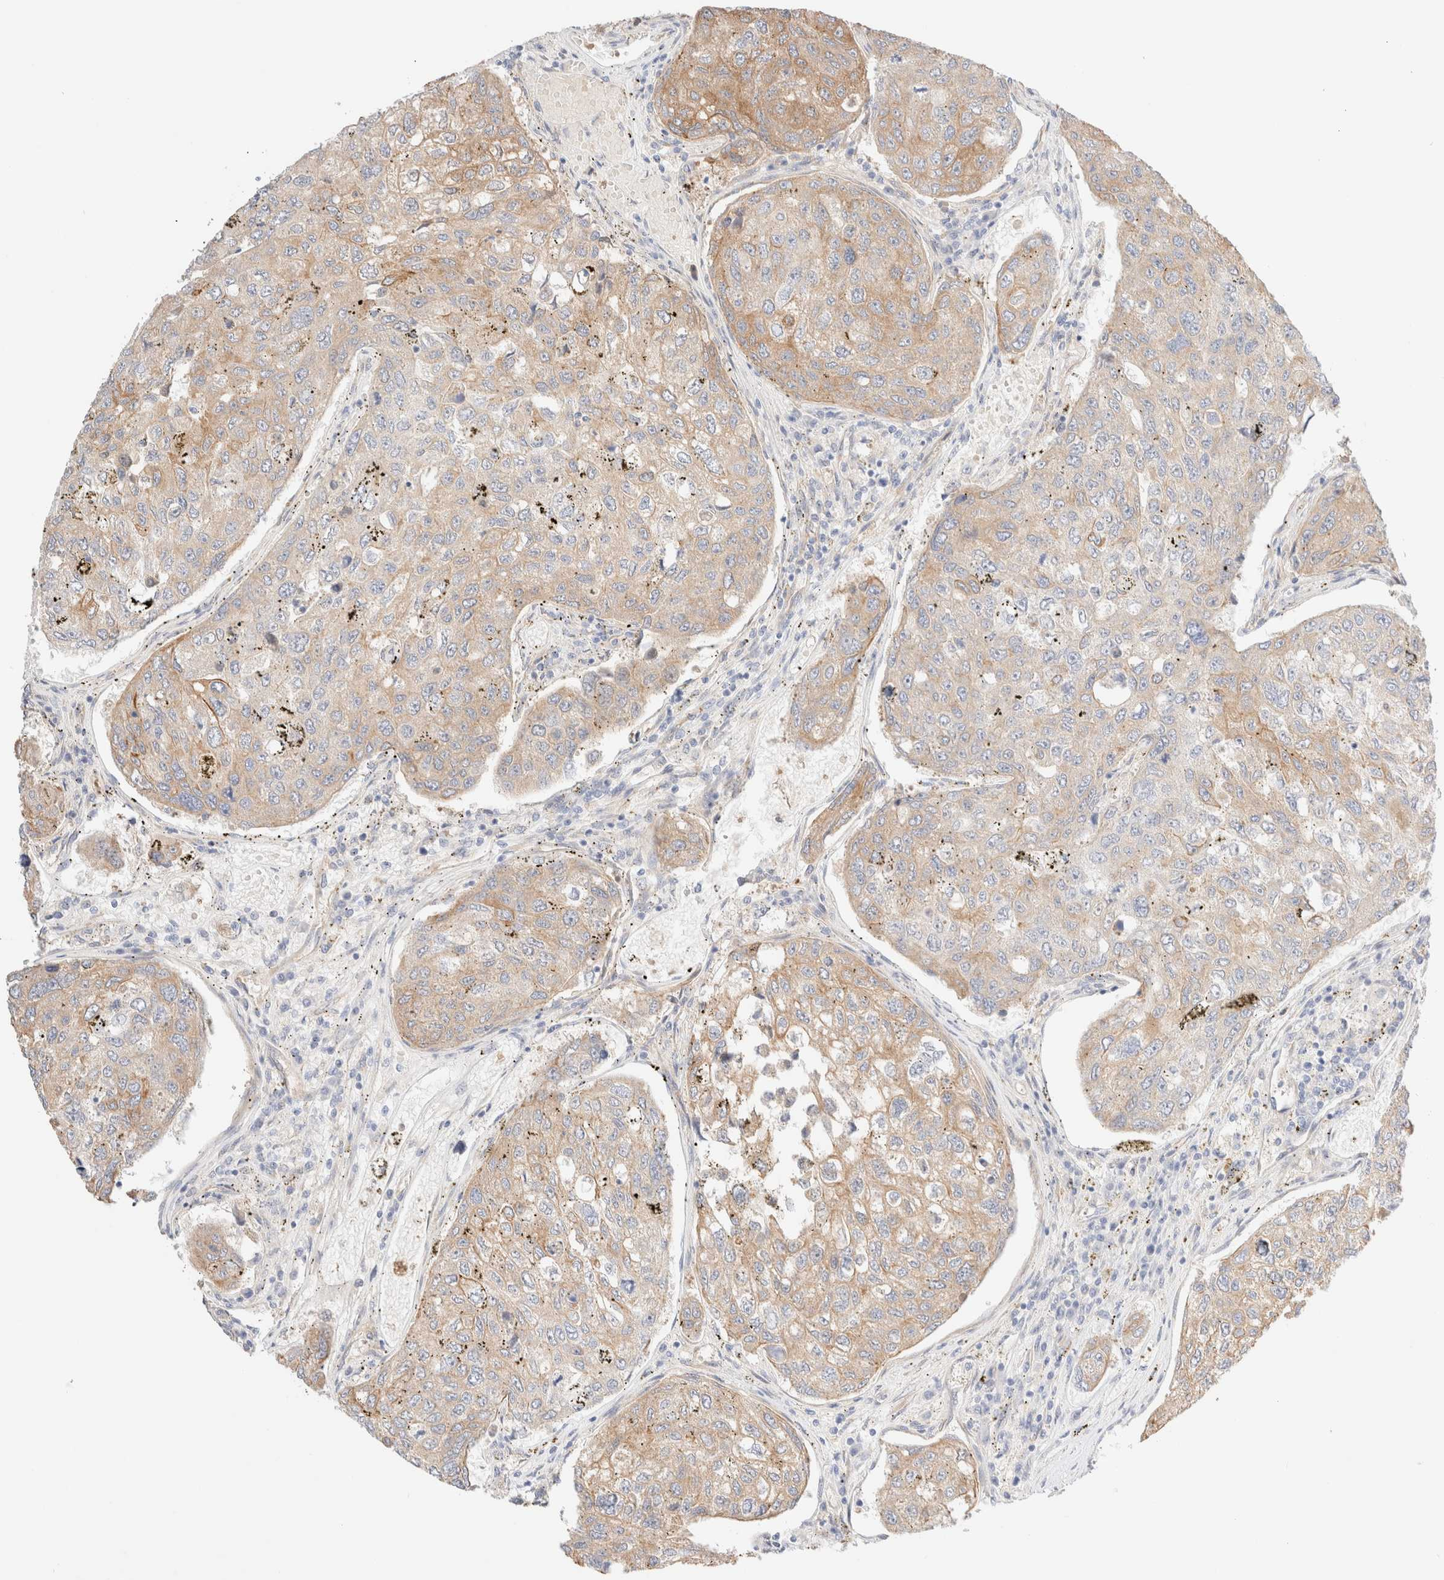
{"staining": {"intensity": "moderate", "quantity": "25%-75%", "location": "cytoplasmic/membranous"}, "tissue": "urothelial cancer", "cell_type": "Tumor cells", "image_type": "cancer", "snomed": [{"axis": "morphology", "description": "Urothelial carcinoma, High grade"}, {"axis": "topography", "description": "Lymph node"}, {"axis": "topography", "description": "Urinary bladder"}], "caption": "Brown immunohistochemical staining in urothelial cancer exhibits moderate cytoplasmic/membranous positivity in approximately 25%-75% of tumor cells.", "gene": "NIBAN2", "patient": {"sex": "male", "age": 51}}